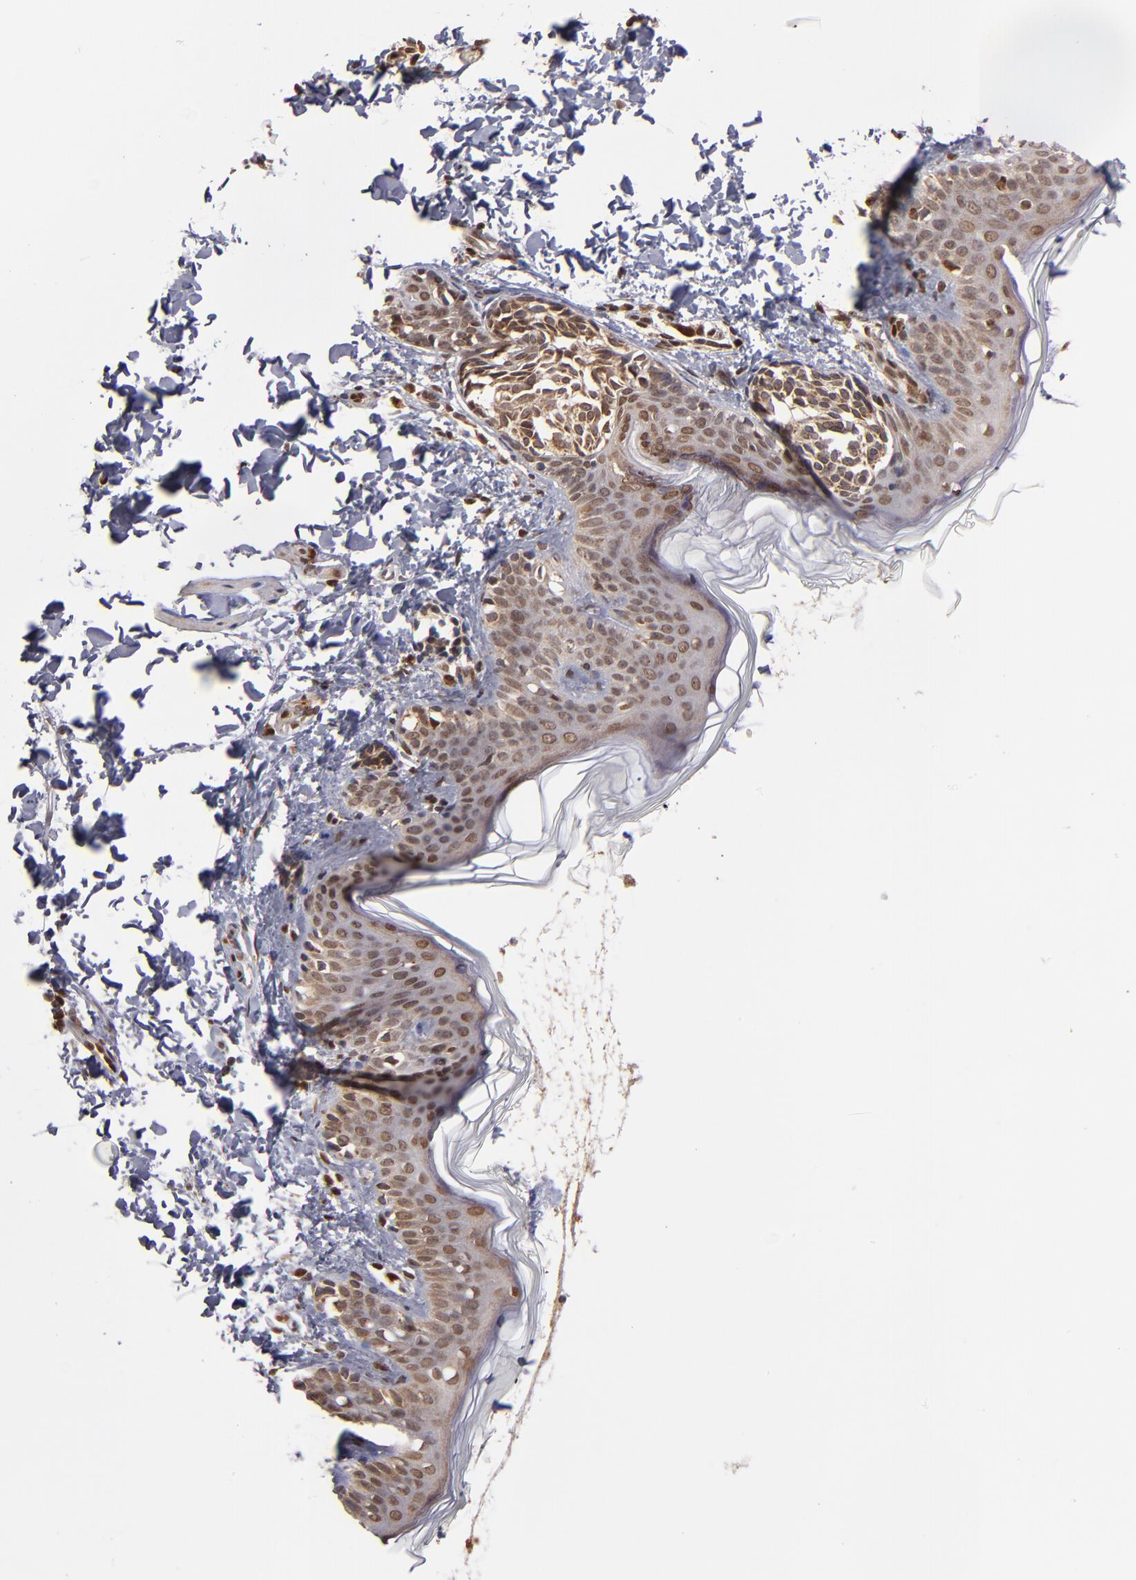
{"staining": {"intensity": "moderate", "quantity": ">75%", "location": "nuclear"}, "tissue": "skin", "cell_type": "Fibroblasts", "image_type": "normal", "snomed": [{"axis": "morphology", "description": "Normal tissue, NOS"}, {"axis": "topography", "description": "Skin"}], "caption": "A medium amount of moderate nuclear positivity is present in approximately >75% of fibroblasts in normal skin. Nuclei are stained in blue.", "gene": "TOP1MT", "patient": {"sex": "female", "age": 4}}